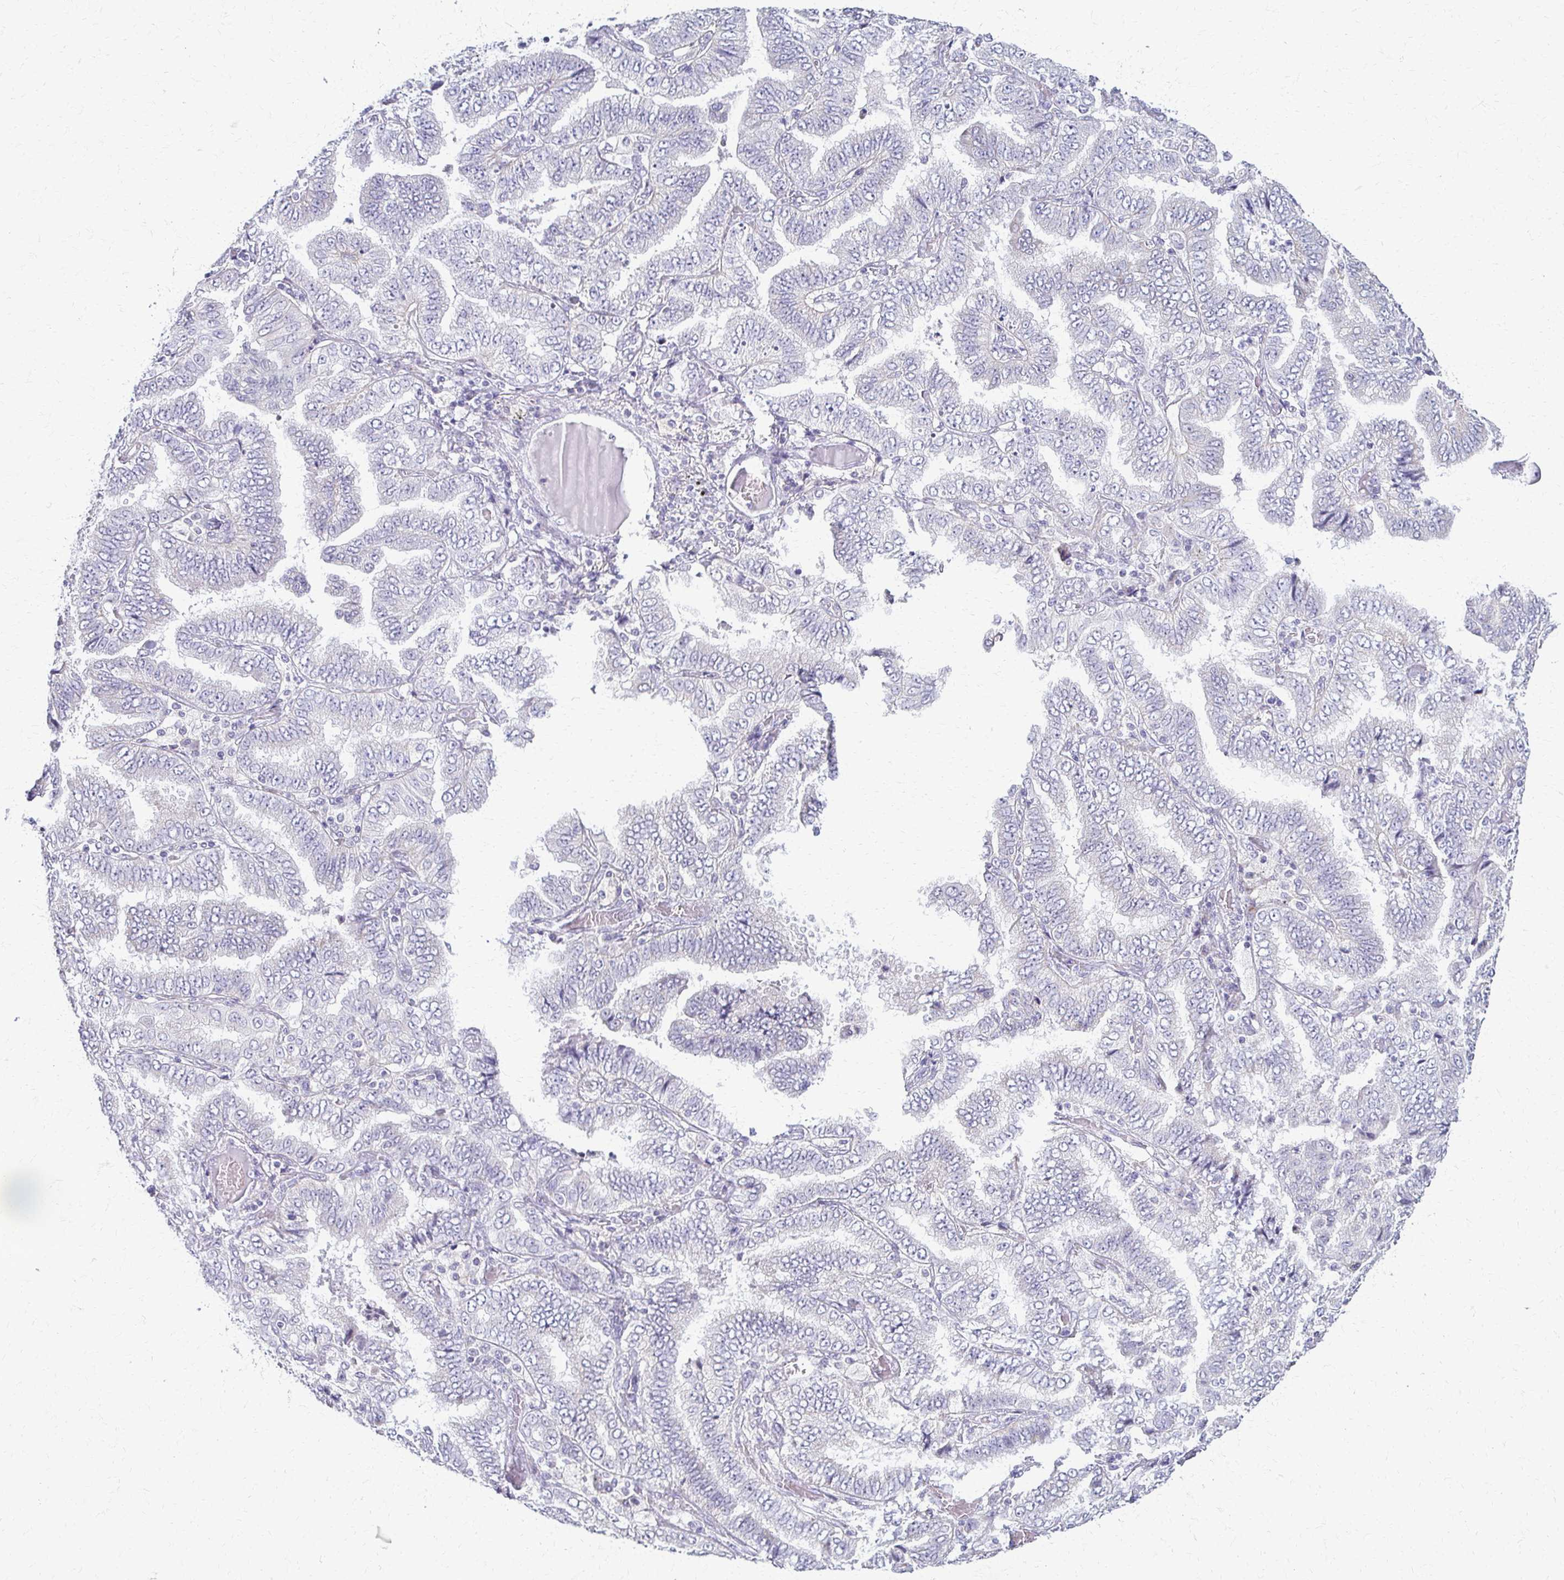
{"staining": {"intensity": "negative", "quantity": "none", "location": "none"}, "tissue": "lung cancer", "cell_type": "Tumor cells", "image_type": "cancer", "snomed": [{"axis": "morphology", "description": "Aneuploidy"}, {"axis": "morphology", "description": "Adenocarcinoma, NOS"}, {"axis": "morphology", "description": "Adenocarcinoma, metastatic, NOS"}, {"axis": "topography", "description": "Lymph node"}, {"axis": "topography", "description": "Lung"}], "caption": "There is no significant staining in tumor cells of lung cancer. (DAB immunohistochemistry visualized using brightfield microscopy, high magnification).", "gene": "FCGR2B", "patient": {"sex": "female", "age": 48}}